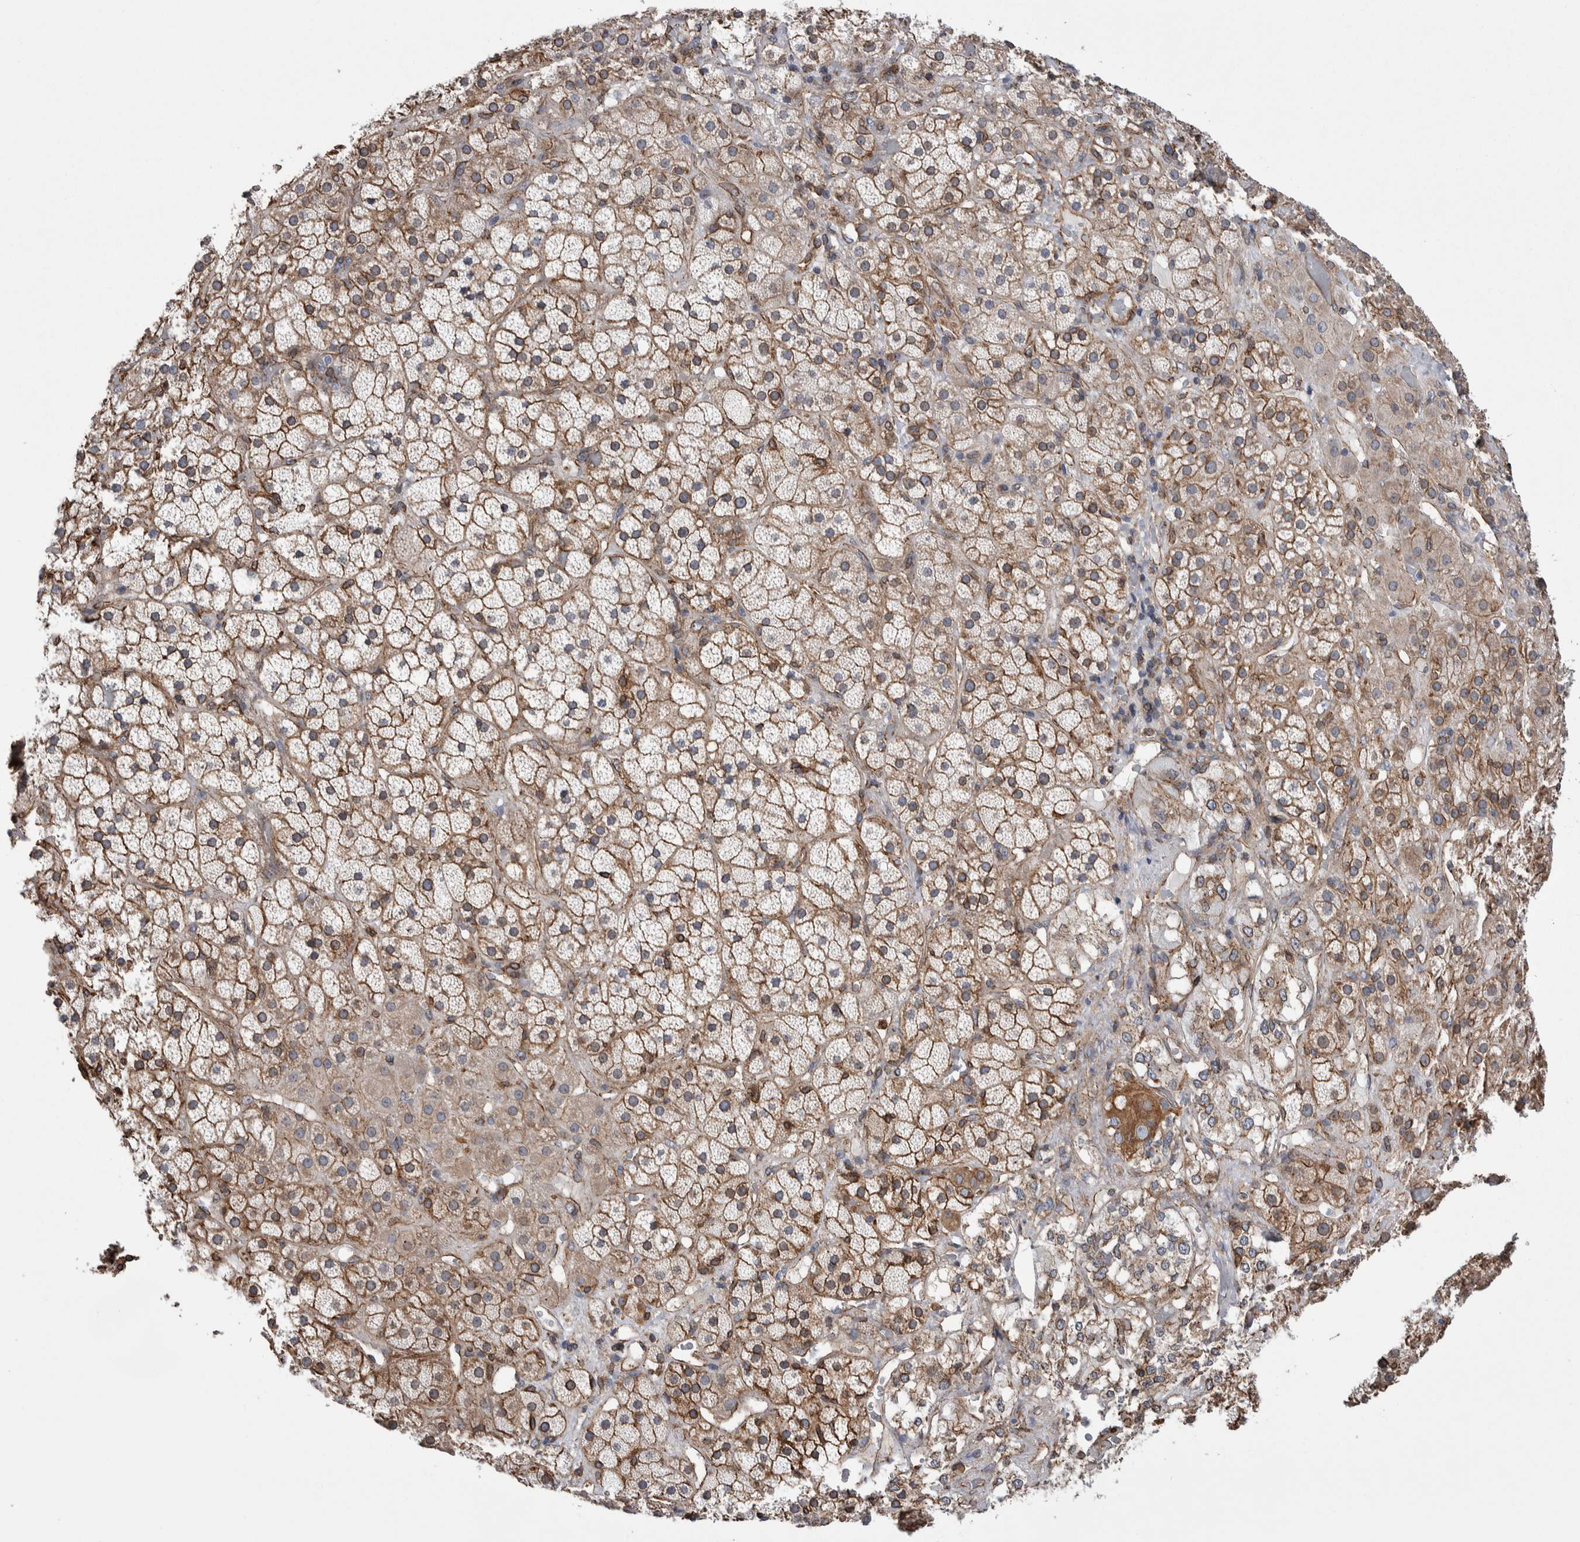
{"staining": {"intensity": "moderate", "quantity": ">75%", "location": "cytoplasmic/membranous"}, "tissue": "adrenal gland", "cell_type": "Glandular cells", "image_type": "normal", "snomed": [{"axis": "morphology", "description": "Normal tissue, NOS"}, {"axis": "topography", "description": "Adrenal gland"}], "caption": "The photomicrograph displays staining of unremarkable adrenal gland, revealing moderate cytoplasmic/membranous protein staining (brown color) within glandular cells.", "gene": "KIF12", "patient": {"sex": "male", "age": 57}}